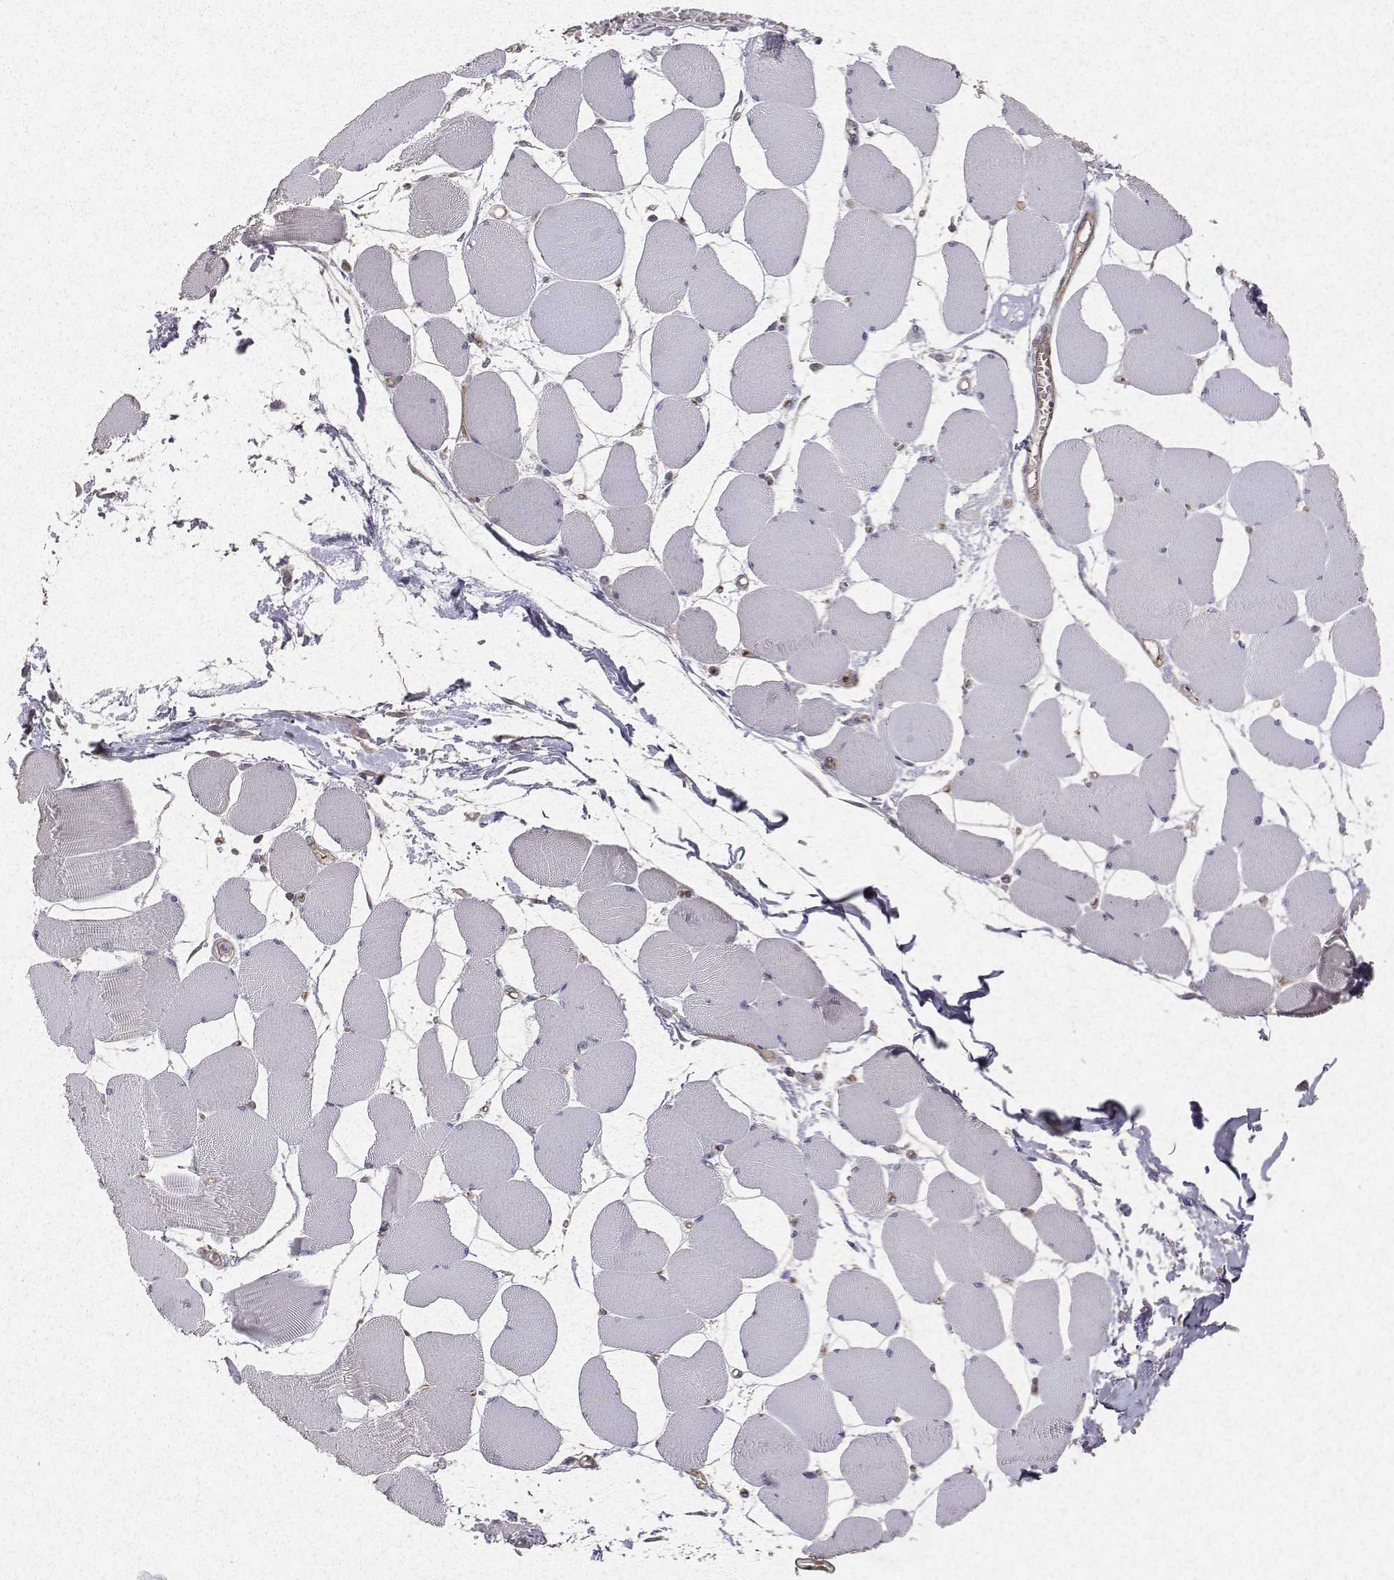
{"staining": {"intensity": "negative", "quantity": "none", "location": "none"}, "tissue": "skeletal muscle", "cell_type": "Myocytes", "image_type": "normal", "snomed": [{"axis": "morphology", "description": "Normal tissue, NOS"}, {"axis": "topography", "description": "Skeletal muscle"}], "caption": "This is an IHC histopathology image of unremarkable human skeletal muscle. There is no positivity in myocytes.", "gene": "PTPRG", "patient": {"sex": "female", "age": 75}}